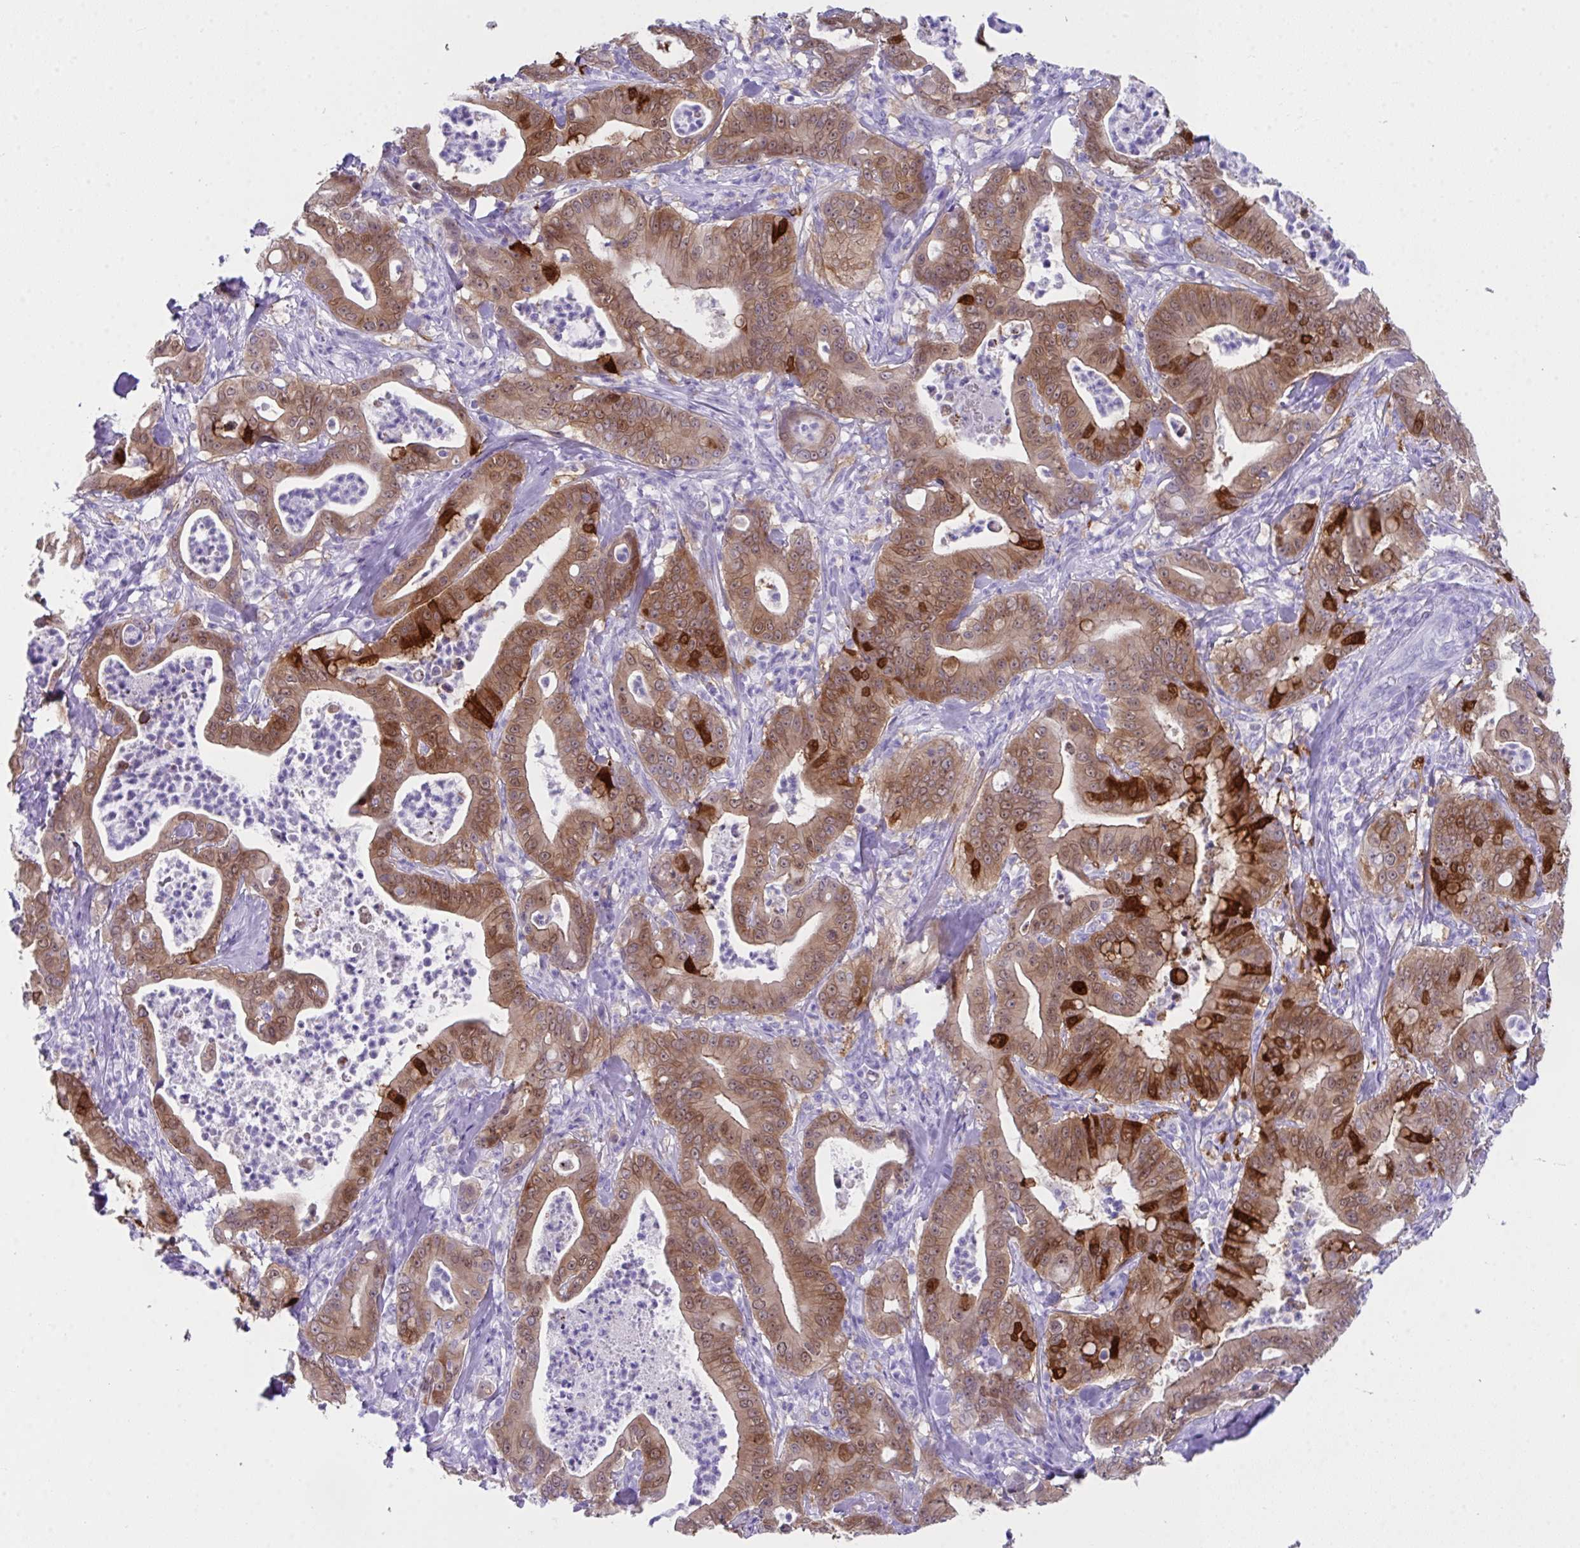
{"staining": {"intensity": "moderate", "quantity": ">75%", "location": "cytoplasmic/membranous,nuclear"}, "tissue": "pancreatic cancer", "cell_type": "Tumor cells", "image_type": "cancer", "snomed": [{"axis": "morphology", "description": "Adenocarcinoma, NOS"}, {"axis": "topography", "description": "Pancreas"}], "caption": "Pancreatic adenocarcinoma tissue exhibits moderate cytoplasmic/membranous and nuclear staining in approximately >75% of tumor cells The staining is performed using DAB (3,3'-diaminobenzidine) brown chromogen to label protein expression. The nuclei are counter-stained blue using hematoxylin.", "gene": "LGALS4", "patient": {"sex": "male", "age": 71}}